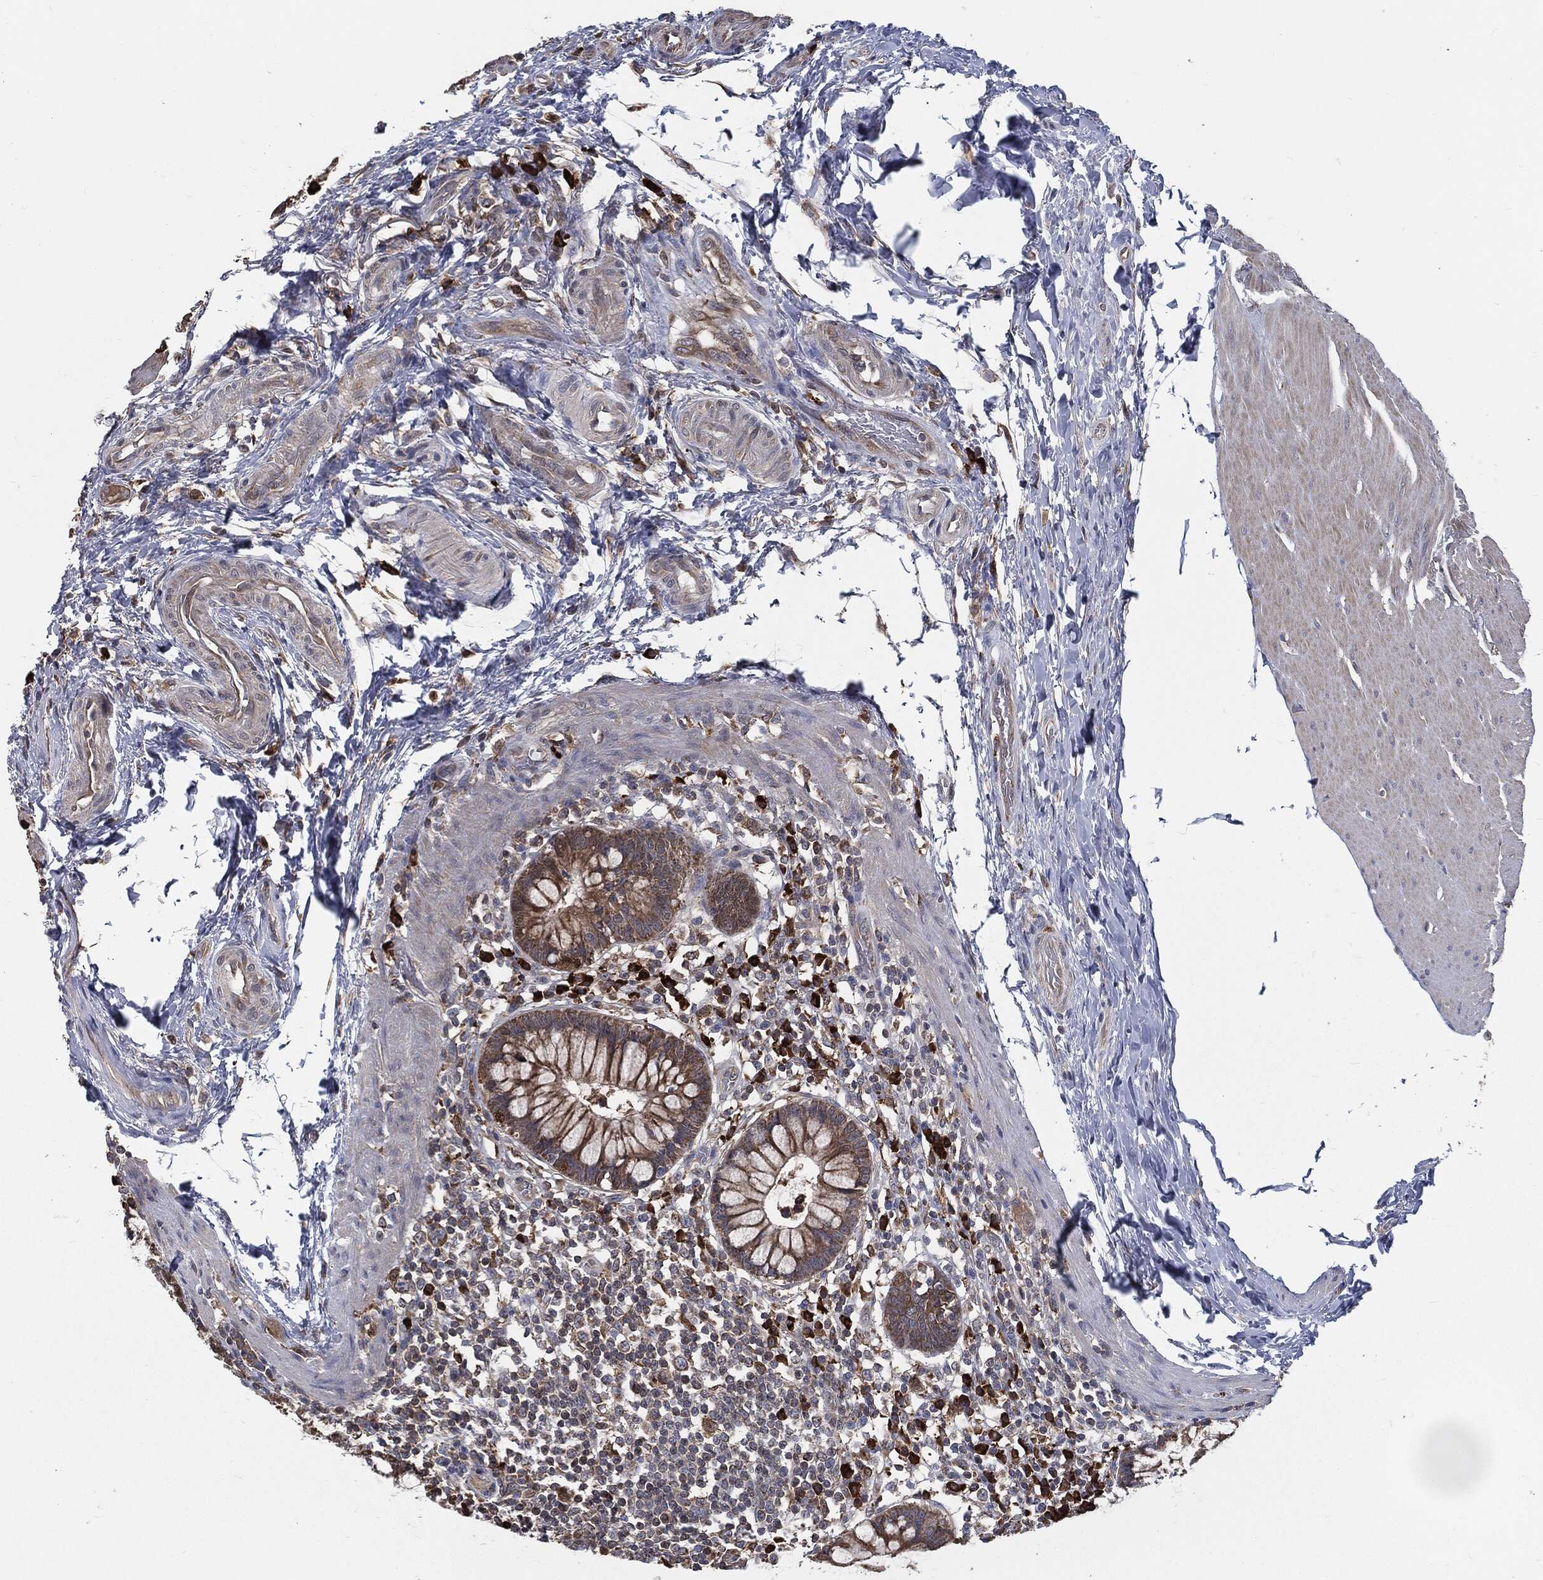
{"staining": {"intensity": "moderate", "quantity": ">75%", "location": "cytoplasmic/membranous"}, "tissue": "rectum", "cell_type": "Glandular cells", "image_type": "normal", "snomed": [{"axis": "morphology", "description": "Normal tissue, NOS"}, {"axis": "topography", "description": "Rectum"}], "caption": "Immunohistochemical staining of benign rectum reveals moderate cytoplasmic/membranous protein expression in approximately >75% of glandular cells. (Stains: DAB in brown, nuclei in blue, Microscopy: brightfield microscopy at high magnification).", "gene": "PRDX4", "patient": {"sex": "female", "age": 58}}